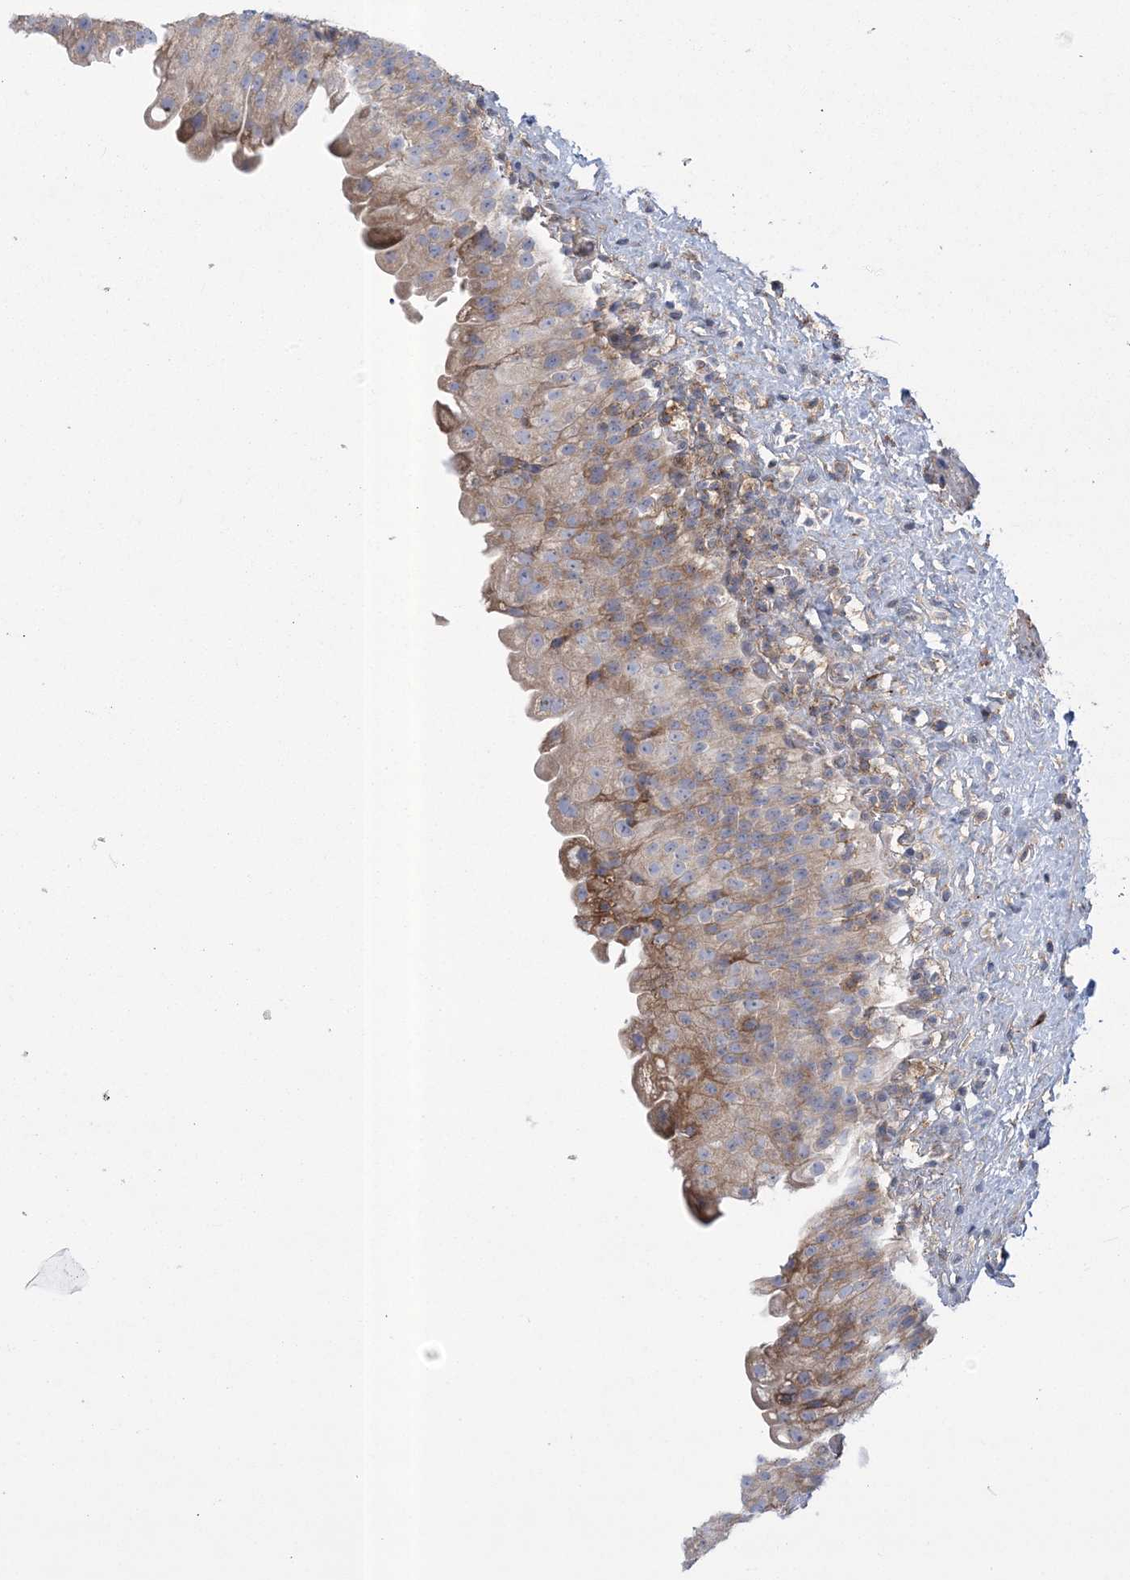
{"staining": {"intensity": "moderate", "quantity": "<25%", "location": "cytoplasmic/membranous"}, "tissue": "urinary bladder", "cell_type": "Urothelial cells", "image_type": "normal", "snomed": [{"axis": "morphology", "description": "Normal tissue, NOS"}, {"axis": "topography", "description": "Urinary bladder"}], "caption": "The photomicrograph shows immunohistochemical staining of benign urinary bladder. There is moderate cytoplasmic/membranous positivity is present in approximately <25% of urothelial cells. (DAB (3,3'-diaminobenzidine) IHC, brown staining for protein, blue staining for nuclei).", "gene": "ARSJ", "patient": {"sex": "female", "age": 27}}